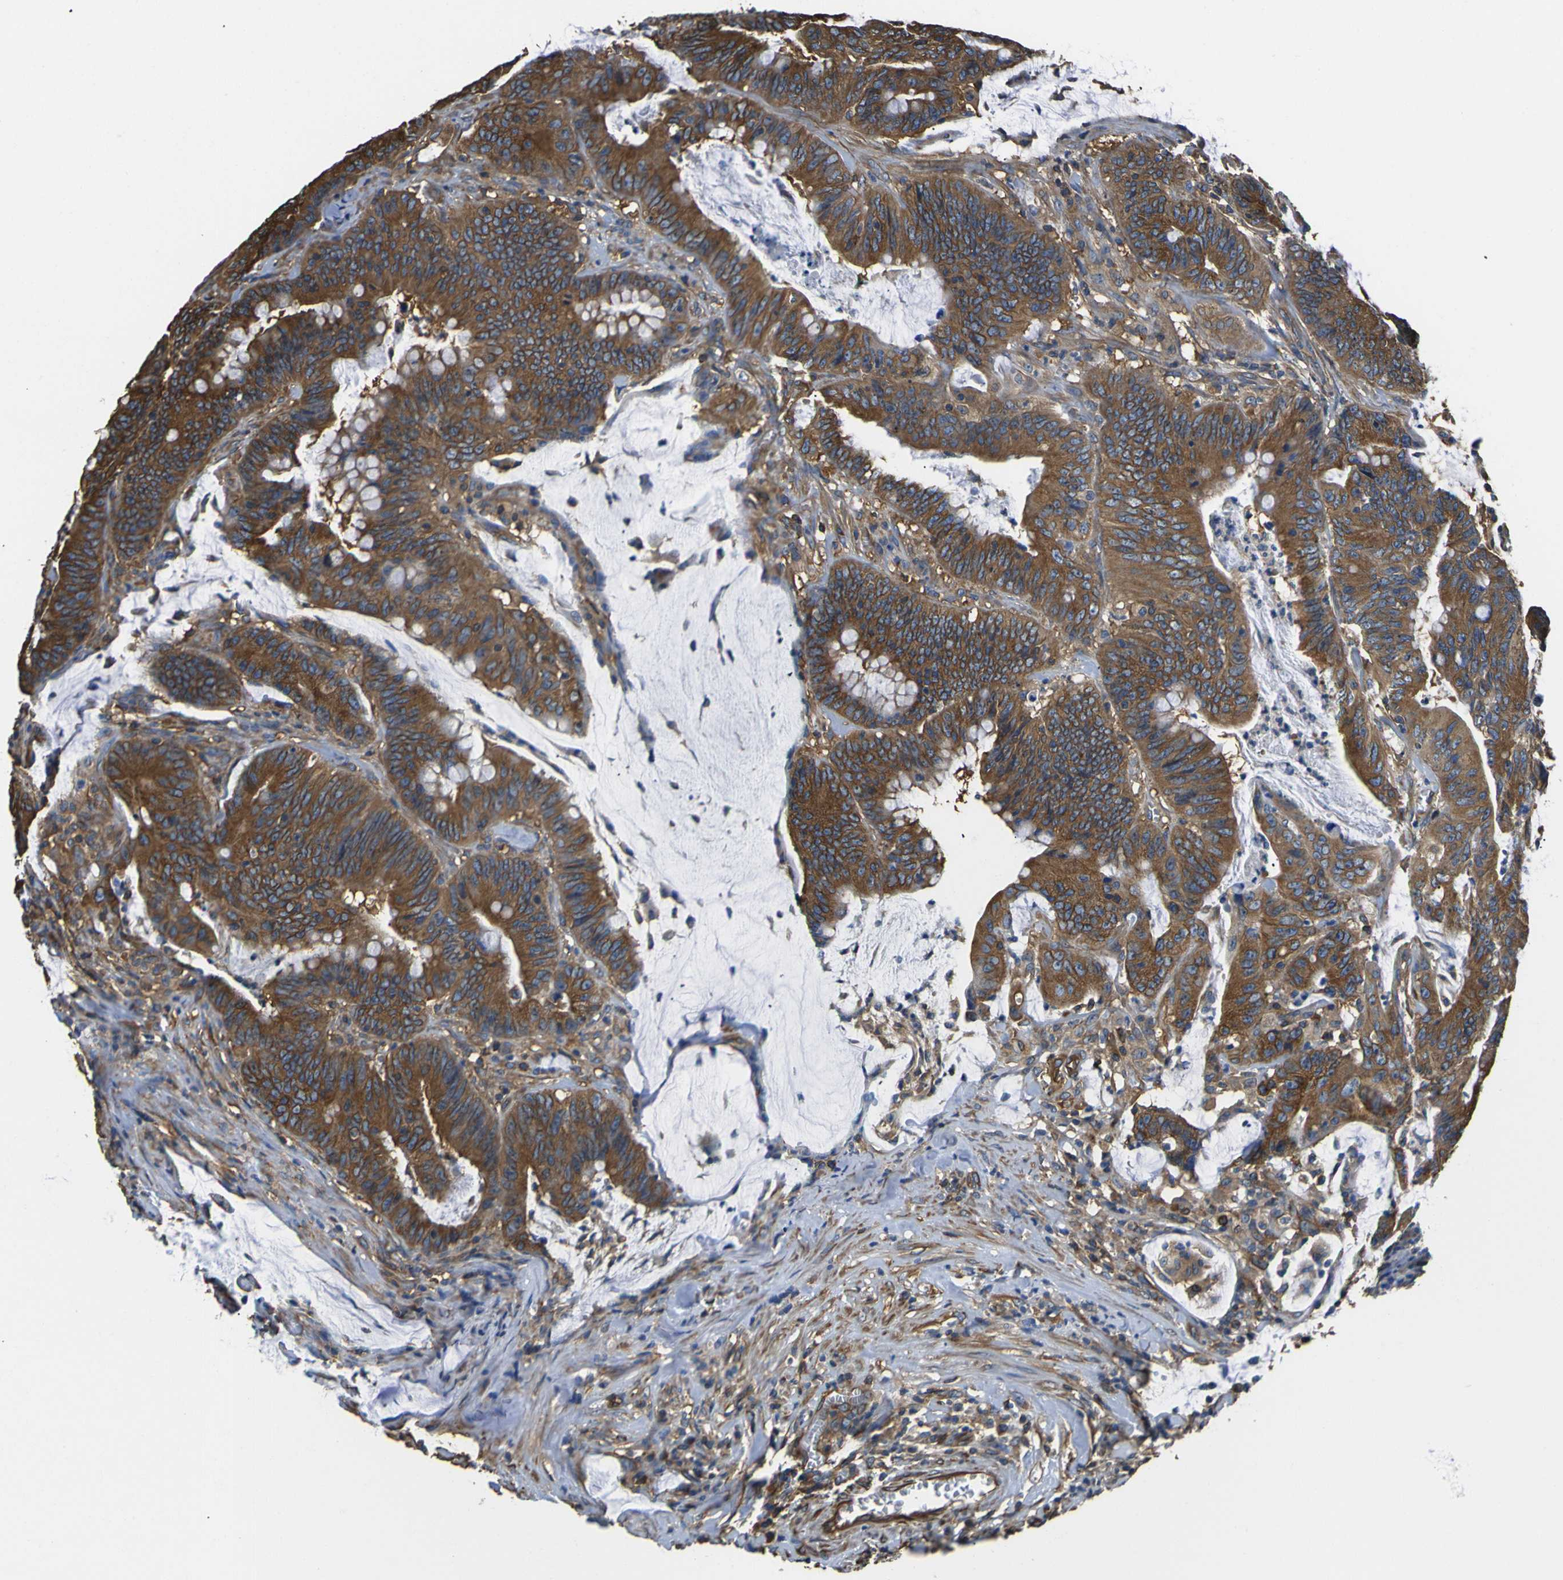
{"staining": {"intensity": "strong", "quantity": ">75%", "location": "cytoplasmic/membranous"}, "tissue": "colorectal cancer", "cell_type": "Tumor cells", "image_type": "cancer", "snomed": [{"axis": "morphology", "description": "Adenocarcinoma, NOS"}, {"axis": "topography", "description": "Colon"}], "caption": "IHC of colorectal adenocarcinoma reveals high levels of strong cytoplasmic/membranous expression in approximately >75% of tumor cells.", "gene": "TUBB", "patient": {"sex": "male", "age": 45}}